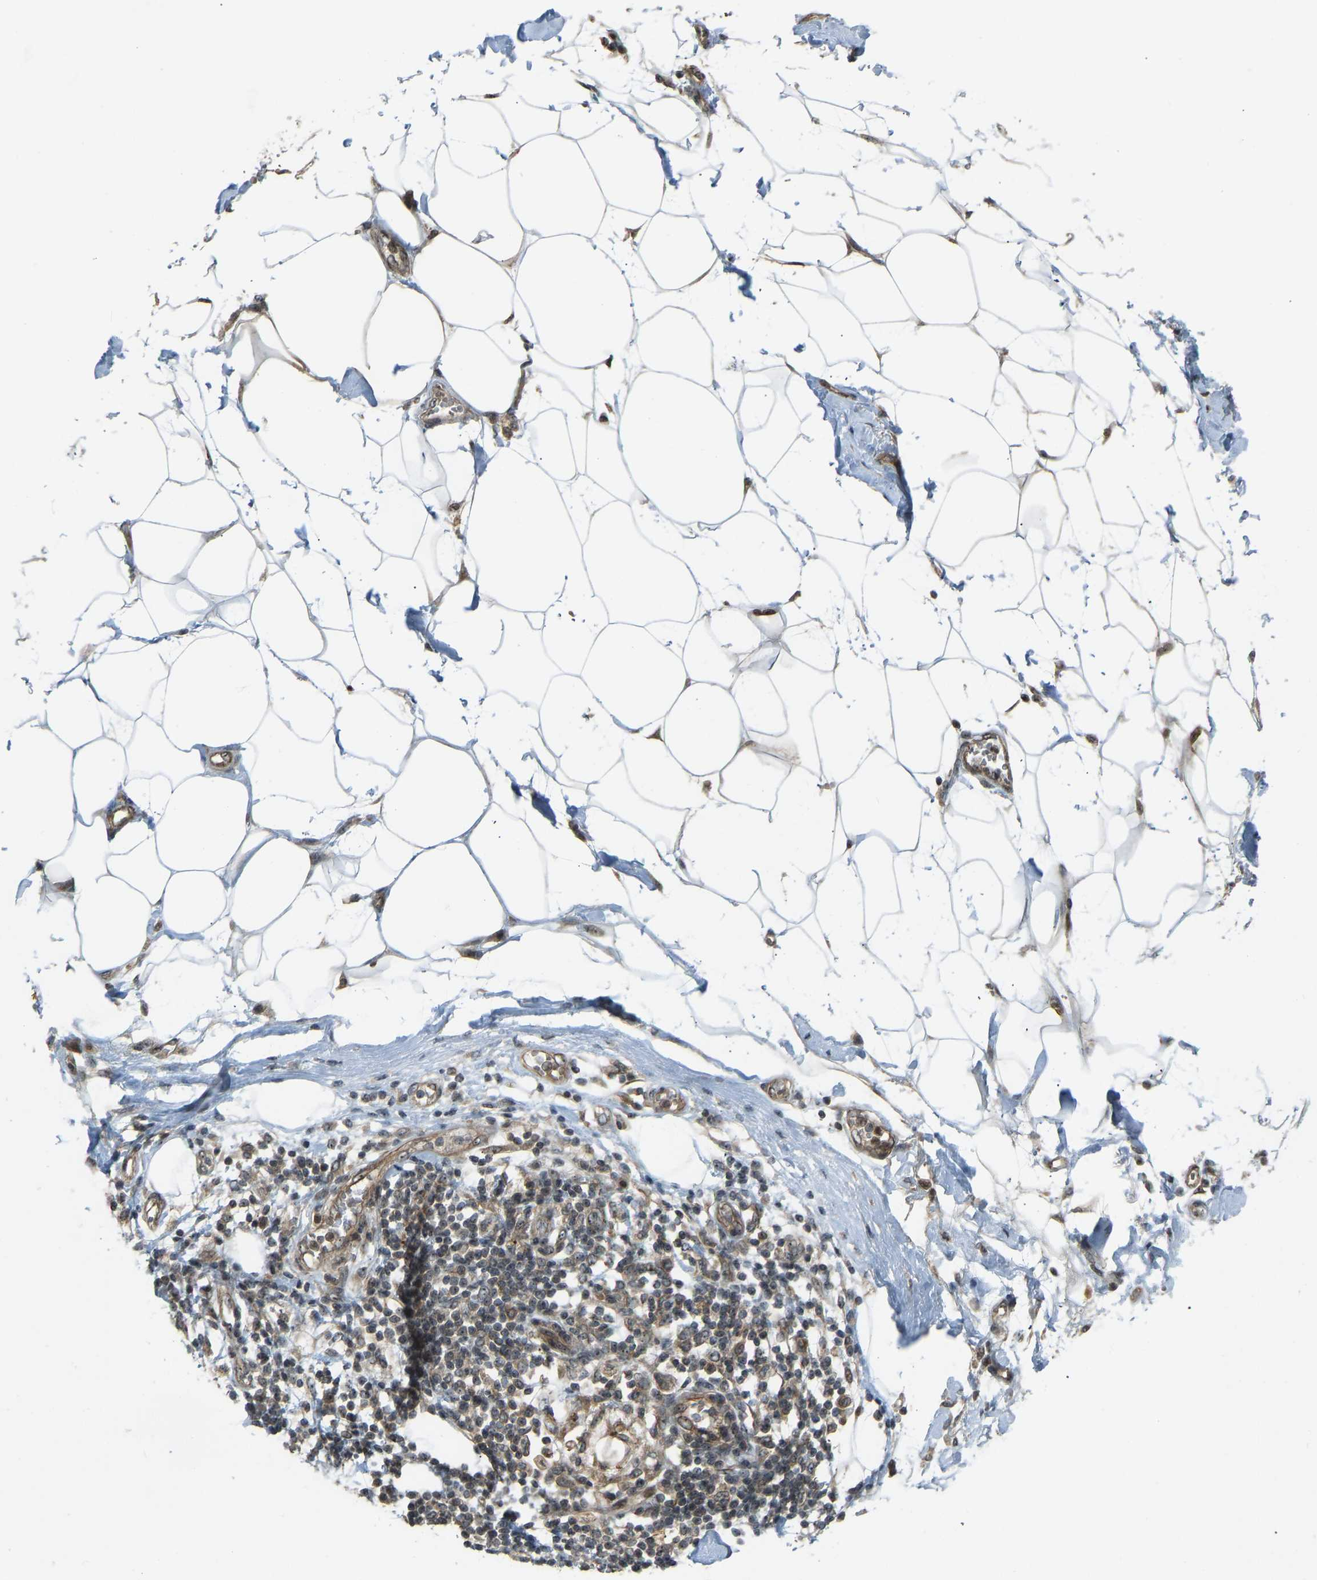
{"staining": {"intensity": "moderate", "quantity": ">75%", "location": "nuclear"}, "tissue": "adipose tissue", "cell_type": "Adipocytes", "image_type": "normal", "snomed": [{"axis": "morphology", "description": "Normal tissue, NOS"}, {"axis": "morphology", "description": "Adenocarcinoma, NOS"}, {"axis": "topography", "description": "Duodenum"}, {"axis": "topography", "description": "Peripheral nerve tissue"}], "caption": "This histopathology image demonstrates immunohistochemistry (IHC) staining of normal human adipose tissue, with medium moderate nuclear positivity in approximately >75% of adipocytes.", "gene": "SVOPL", "patient": {"sex": "female", "age": 60}}